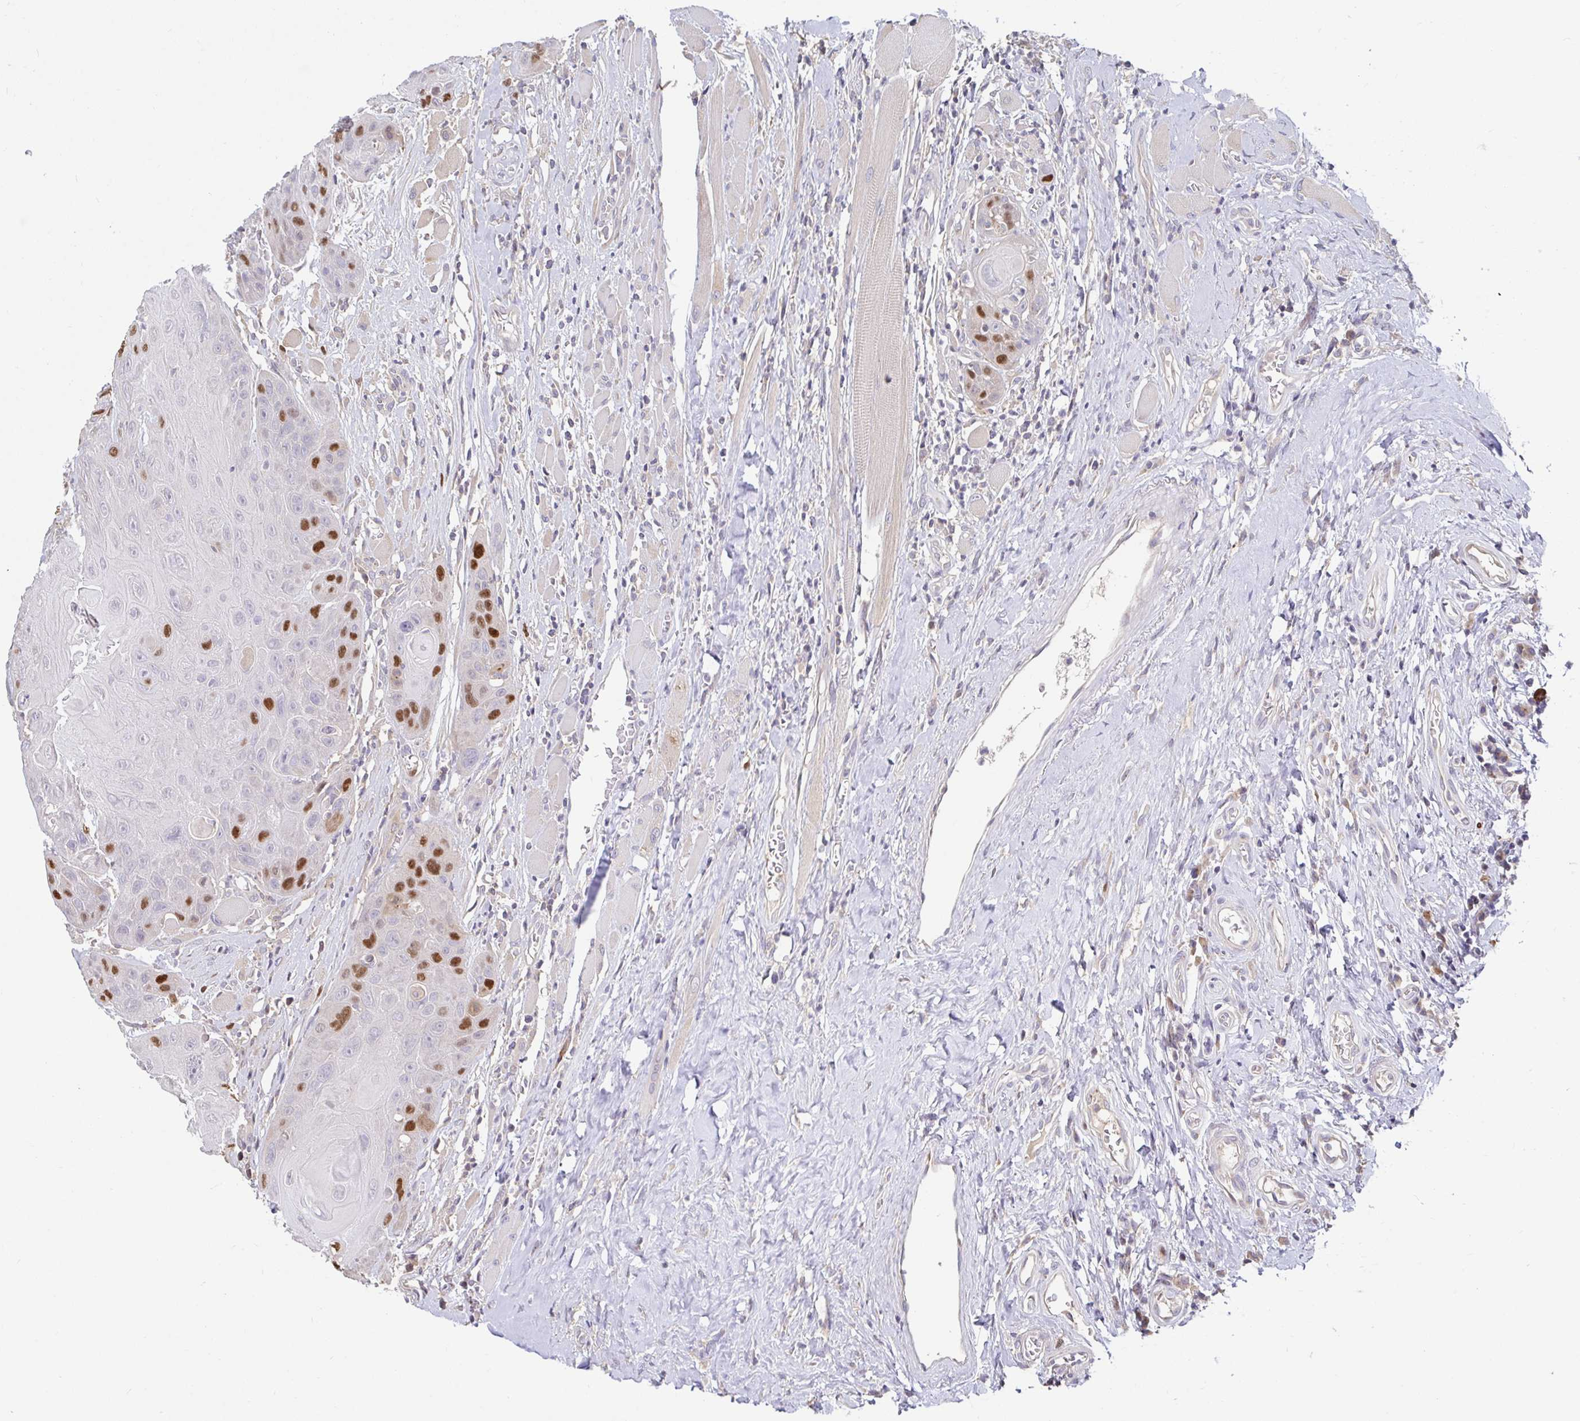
{"staining": {"intensity": "strong", "quantity": "<25%", "location": "nuclear"}, "tissue": "head and neck cancer", "cell_type": "Tumor cells", "image_type": "cancer", "snomed": [{"axis": "morphology", "description": "Squamous cell carcinoma, NOS"}, {"axis": "topography", "description": "Head-Neck"}], "caption": "Head and neck squamous cell carcinoma stained with IHC reveals strong nuclear positivity in about <25% of tumor cells.", "gene": "ANLN", "patient": {"sex": "female", "age": 59}}